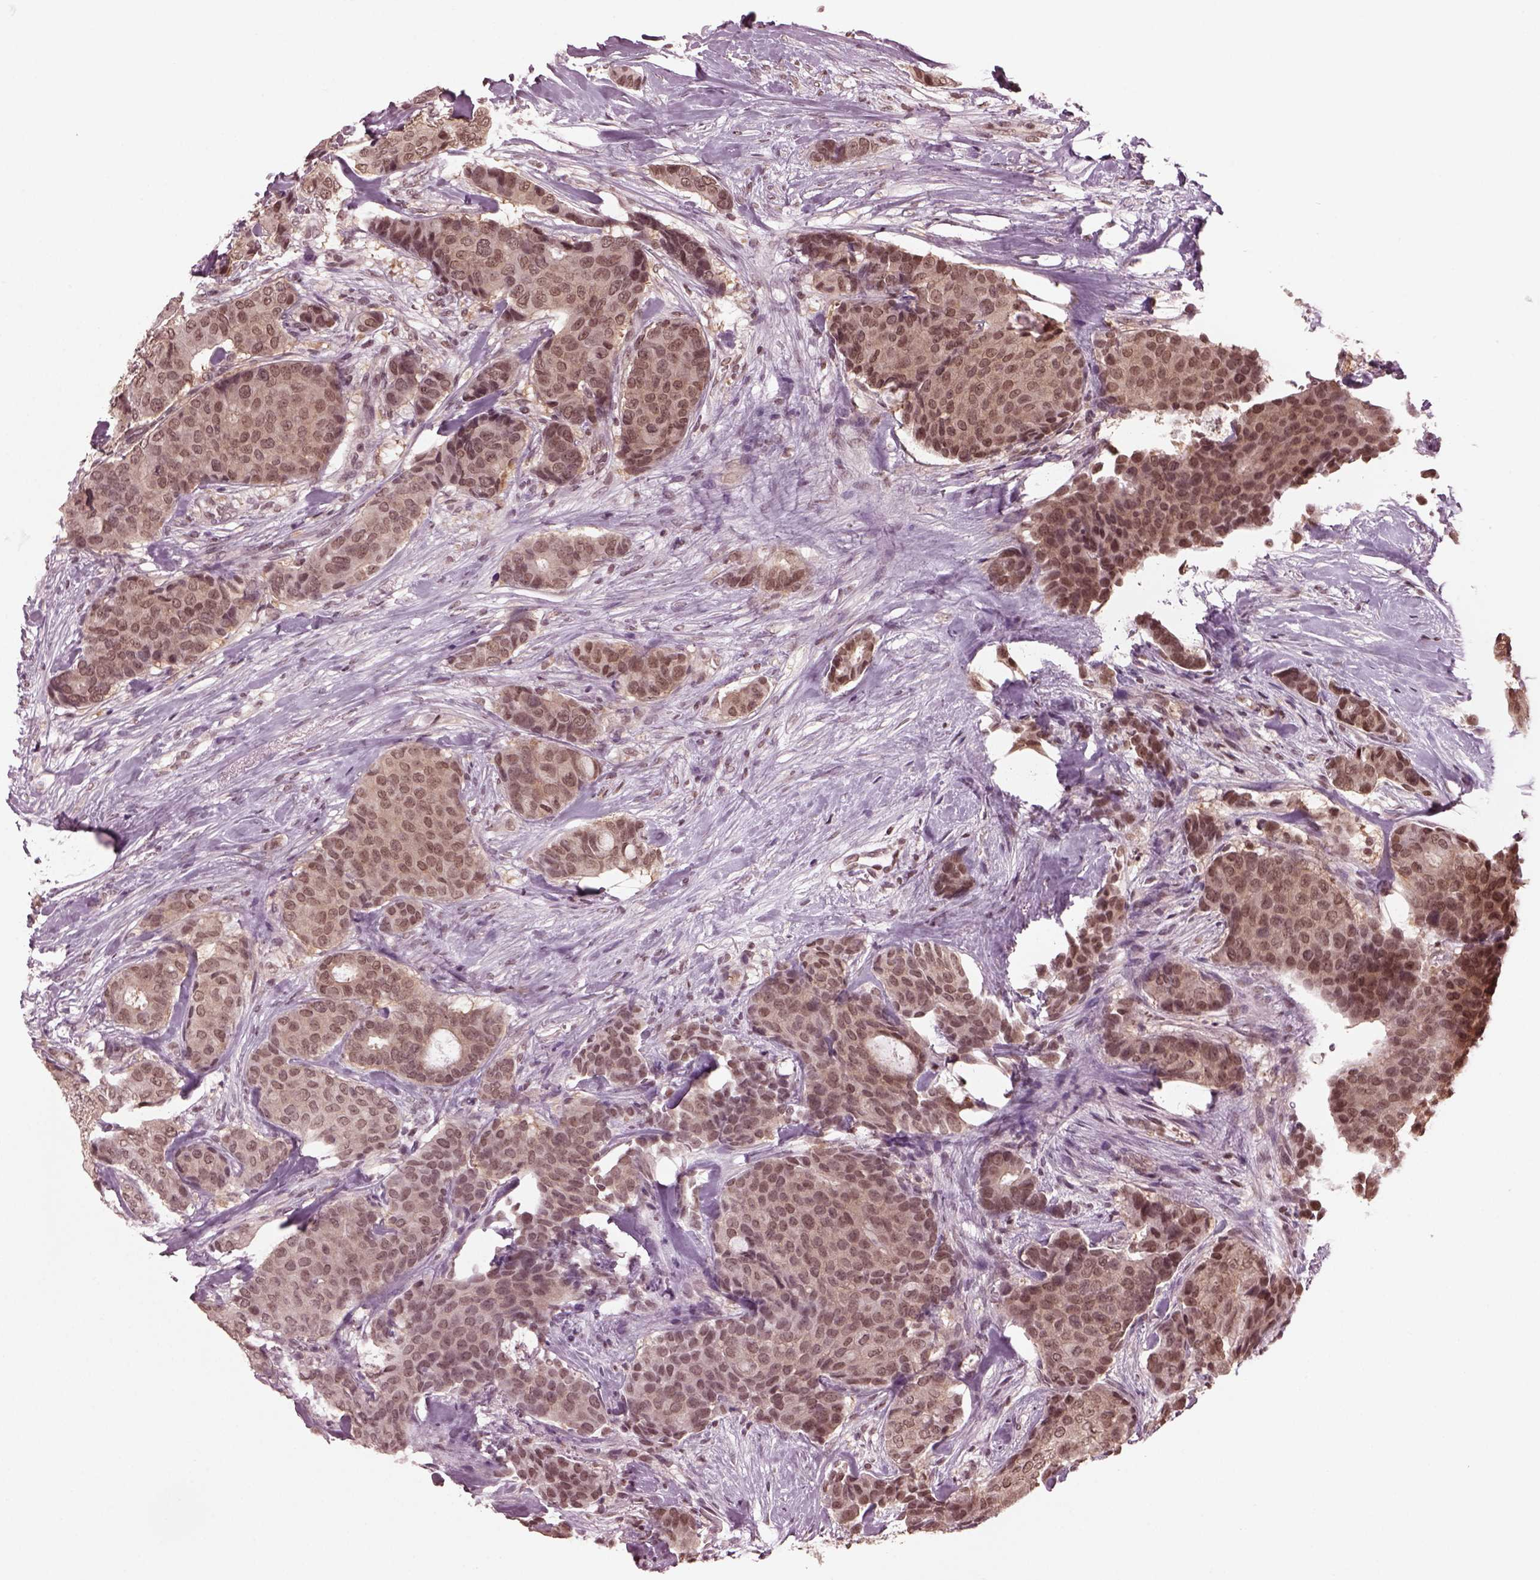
{"staining": {"intensity": "weak", "quantity": ">75%", "location": "nuclear"}, "tissue": "breast cancer", "cell_type": "Tumor cells", "image_type": "cancer", "snomed": [{"axis": "morphology", "description": "Duct carcinoma"}, {"axis": "topography", "description": "Breast"}], "caption": "A brown stain labels weak nuclear positivity of a protein in breast cancer tumor cells.", "gene": "RUVBL2", "patient": {"sex": "female", "age": 75}}